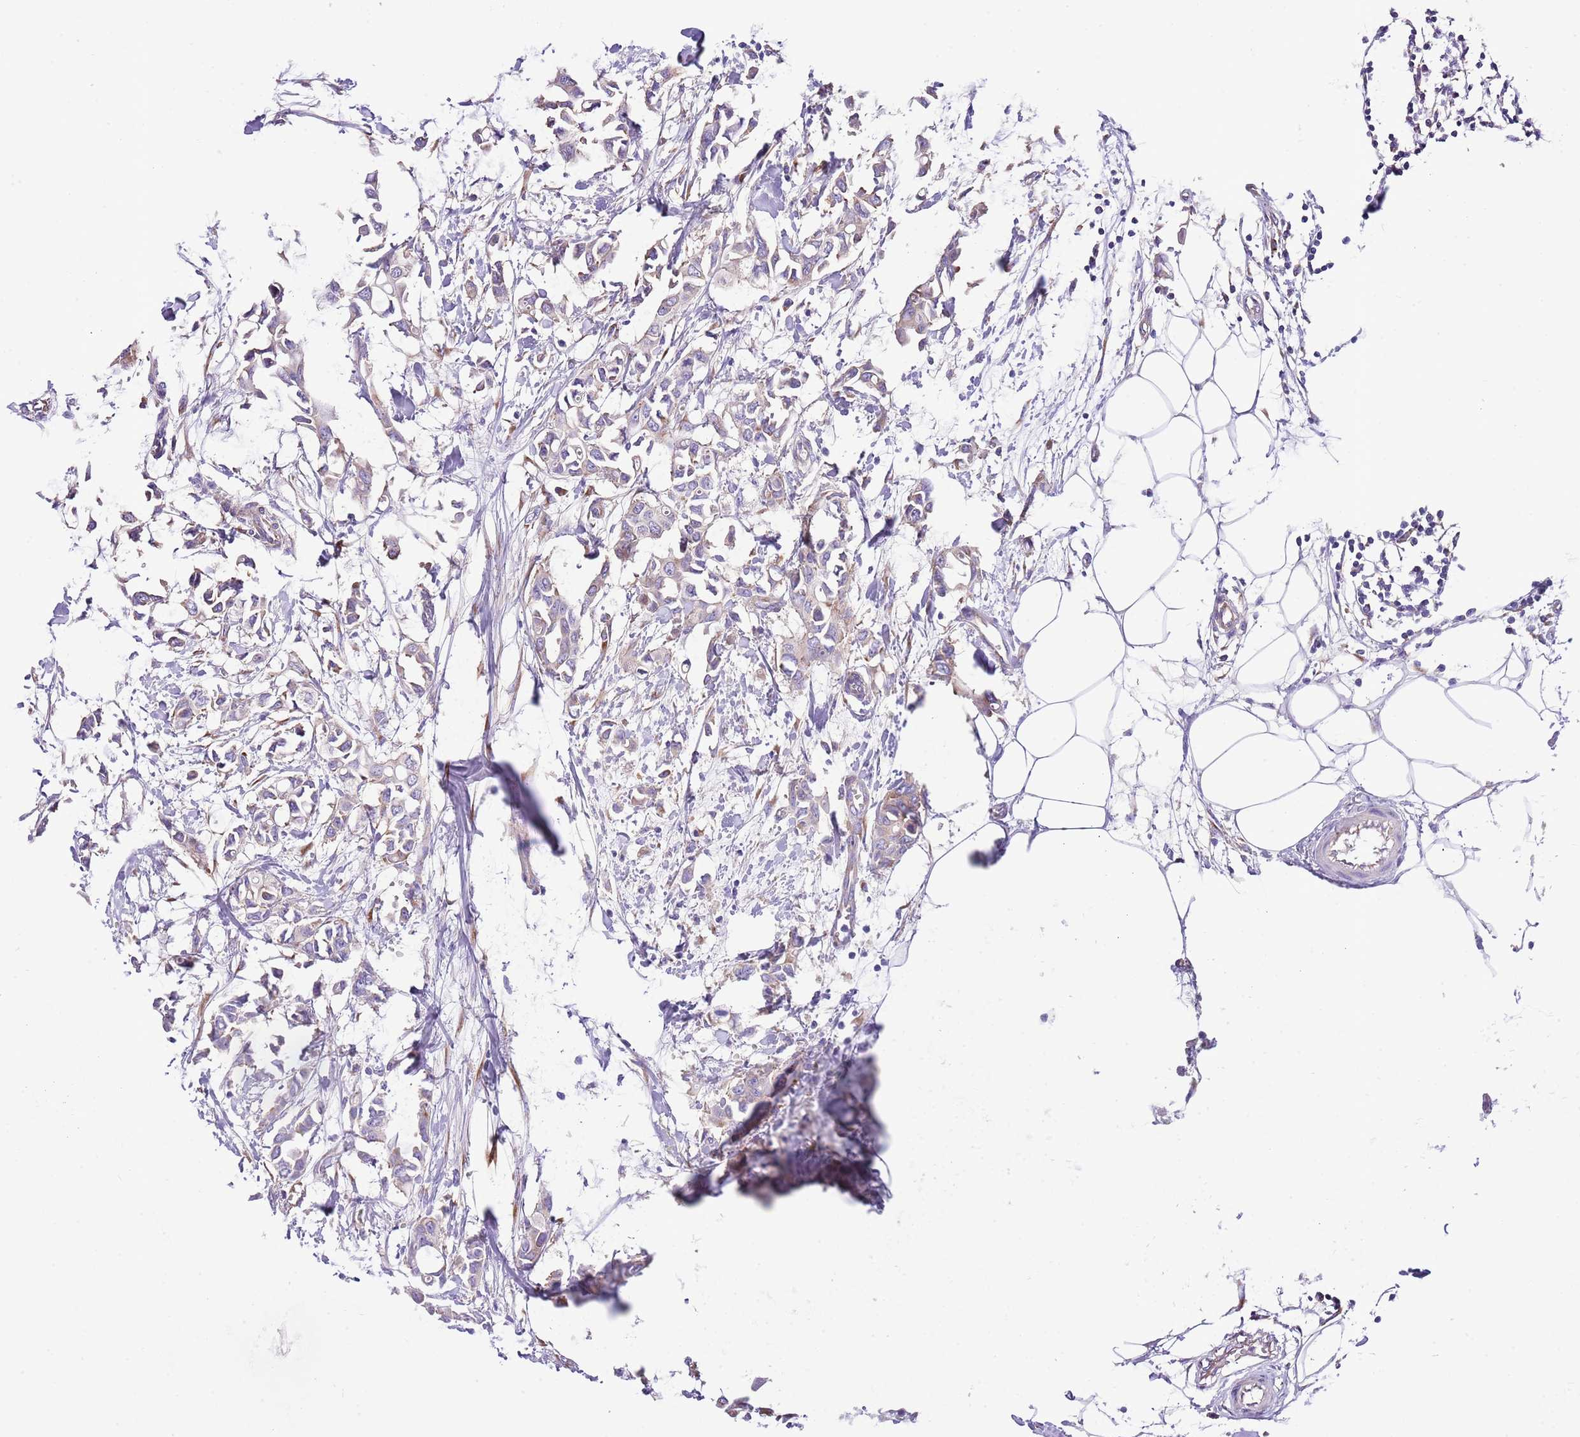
{"staining": {"intensity": "weak", "quantity": "25%-75%", "location": "cytoplasmic/membranous"}, "tissue": "breast cancer", "cell_type": "Tumor cells", "image_type": "cancer", "snomed": [{"axis": "morphology", "description": "Duct carcinoma"}, {"axis": "topography", "description": "Breast"}], "caption": "Immunohistochemistry (IHC) staining of breast cancer (infiltrating ductal carcinoma), which shows low levels of weak cytoplasmic/membranous positivity in approximately 25%-75% of tumor cells indicating weak cytoplasmic/membranous protein expression. The staining was performed using DAB (brown) for protein detection and nuclei were counterstained in hematoxylin (blue).", "gene": "RPS10", "patient": {"sex": "female", "age": 41}}